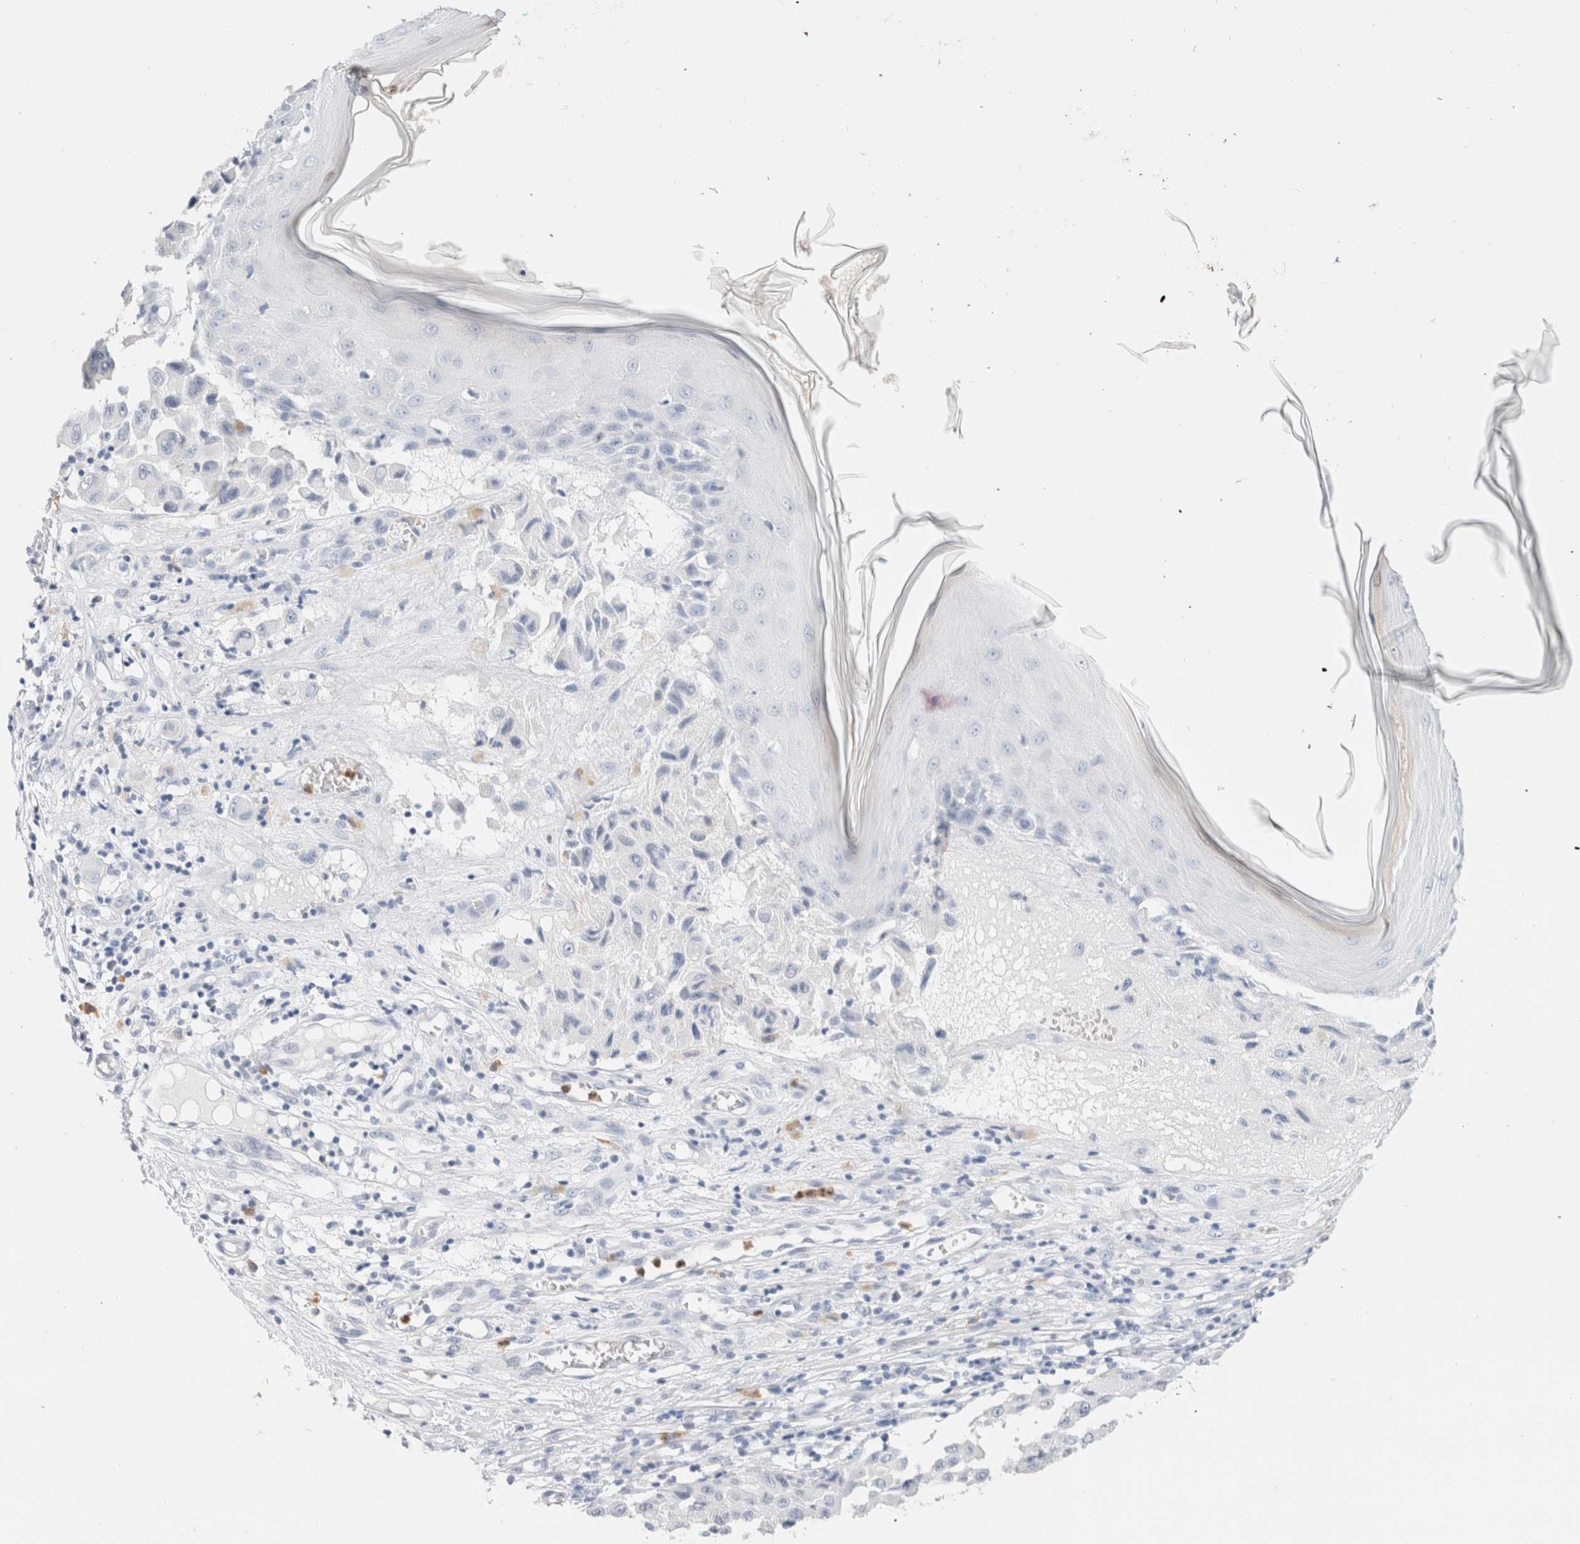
{"staining": {"intensity": "negative", "quantity": "none", "location": "none"}, "tissue": "melanoma", "cell_type": "Tumor cells", "image_type": "cancer", "snomed": [{"axis": "morphology", "description": "Malignant melanoma, NOS"}, {"axis": "topography", "description": "Skin"}], "caption": "An image of human melanoma is negative for staining in tumor cells.", "gene": "ARG1", "patient": {"sex": "male", "age": 30}}